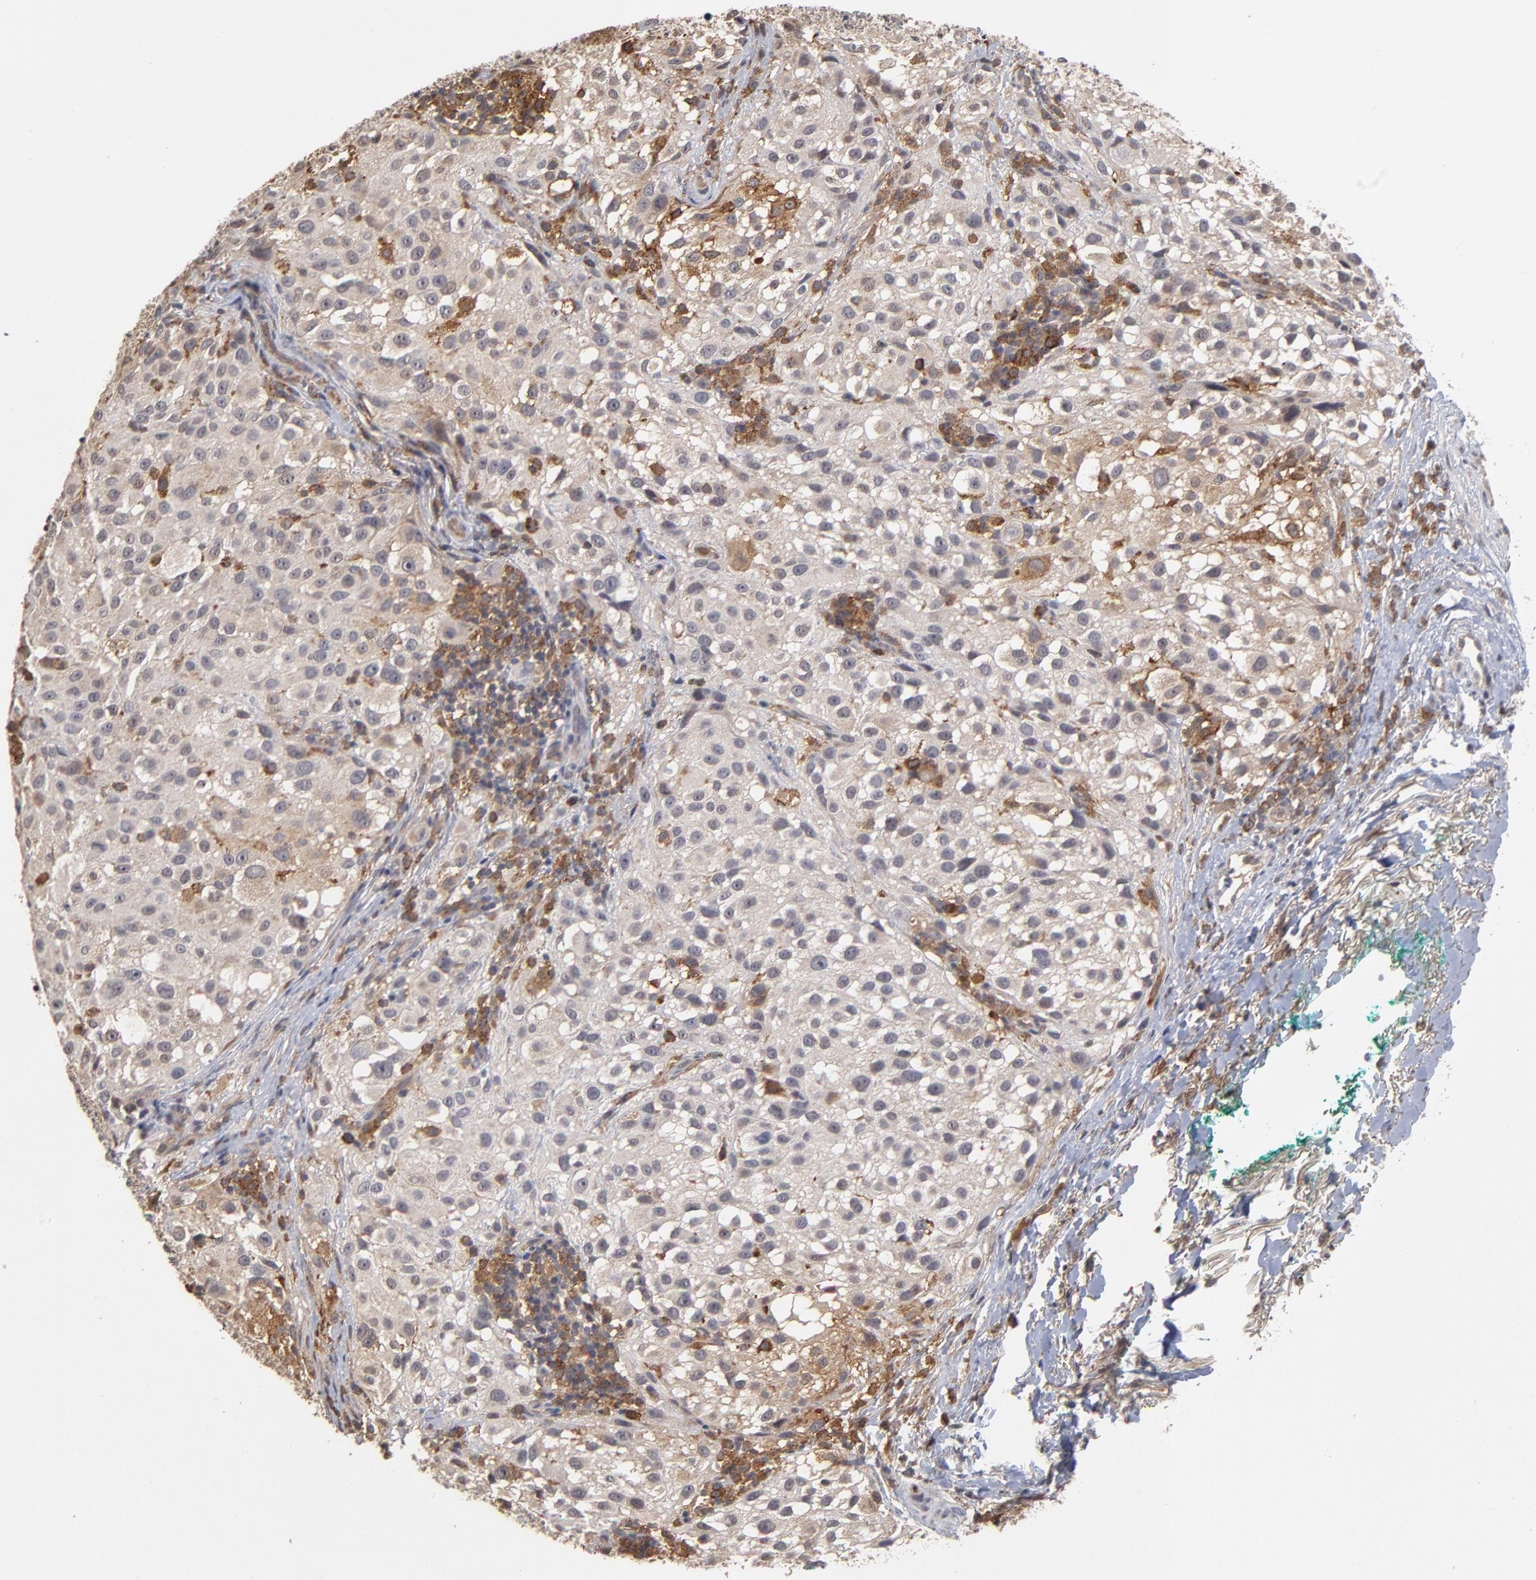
{"staining": {"intensity": "weak", "quantity": "<25%", "location": "cytoplasmic/membranous"}, "tissue": "melanoma", "cell_type": "Tumor cells", "image_type": "cancer", "snomed": [{"axis": "morphology", "description": "Necrosis, NOS"}, {"axis": "morphology", "description": "Malignant melanoma, NOS"}, {"axis": "topography", "description": "Skin"}], "caption": "Malignant melanoma was stained to show a protein in brown. There is no significant staining in tumor cells.", "gene": "ASB8", "patient": {"sex": "female", "age": 87}}